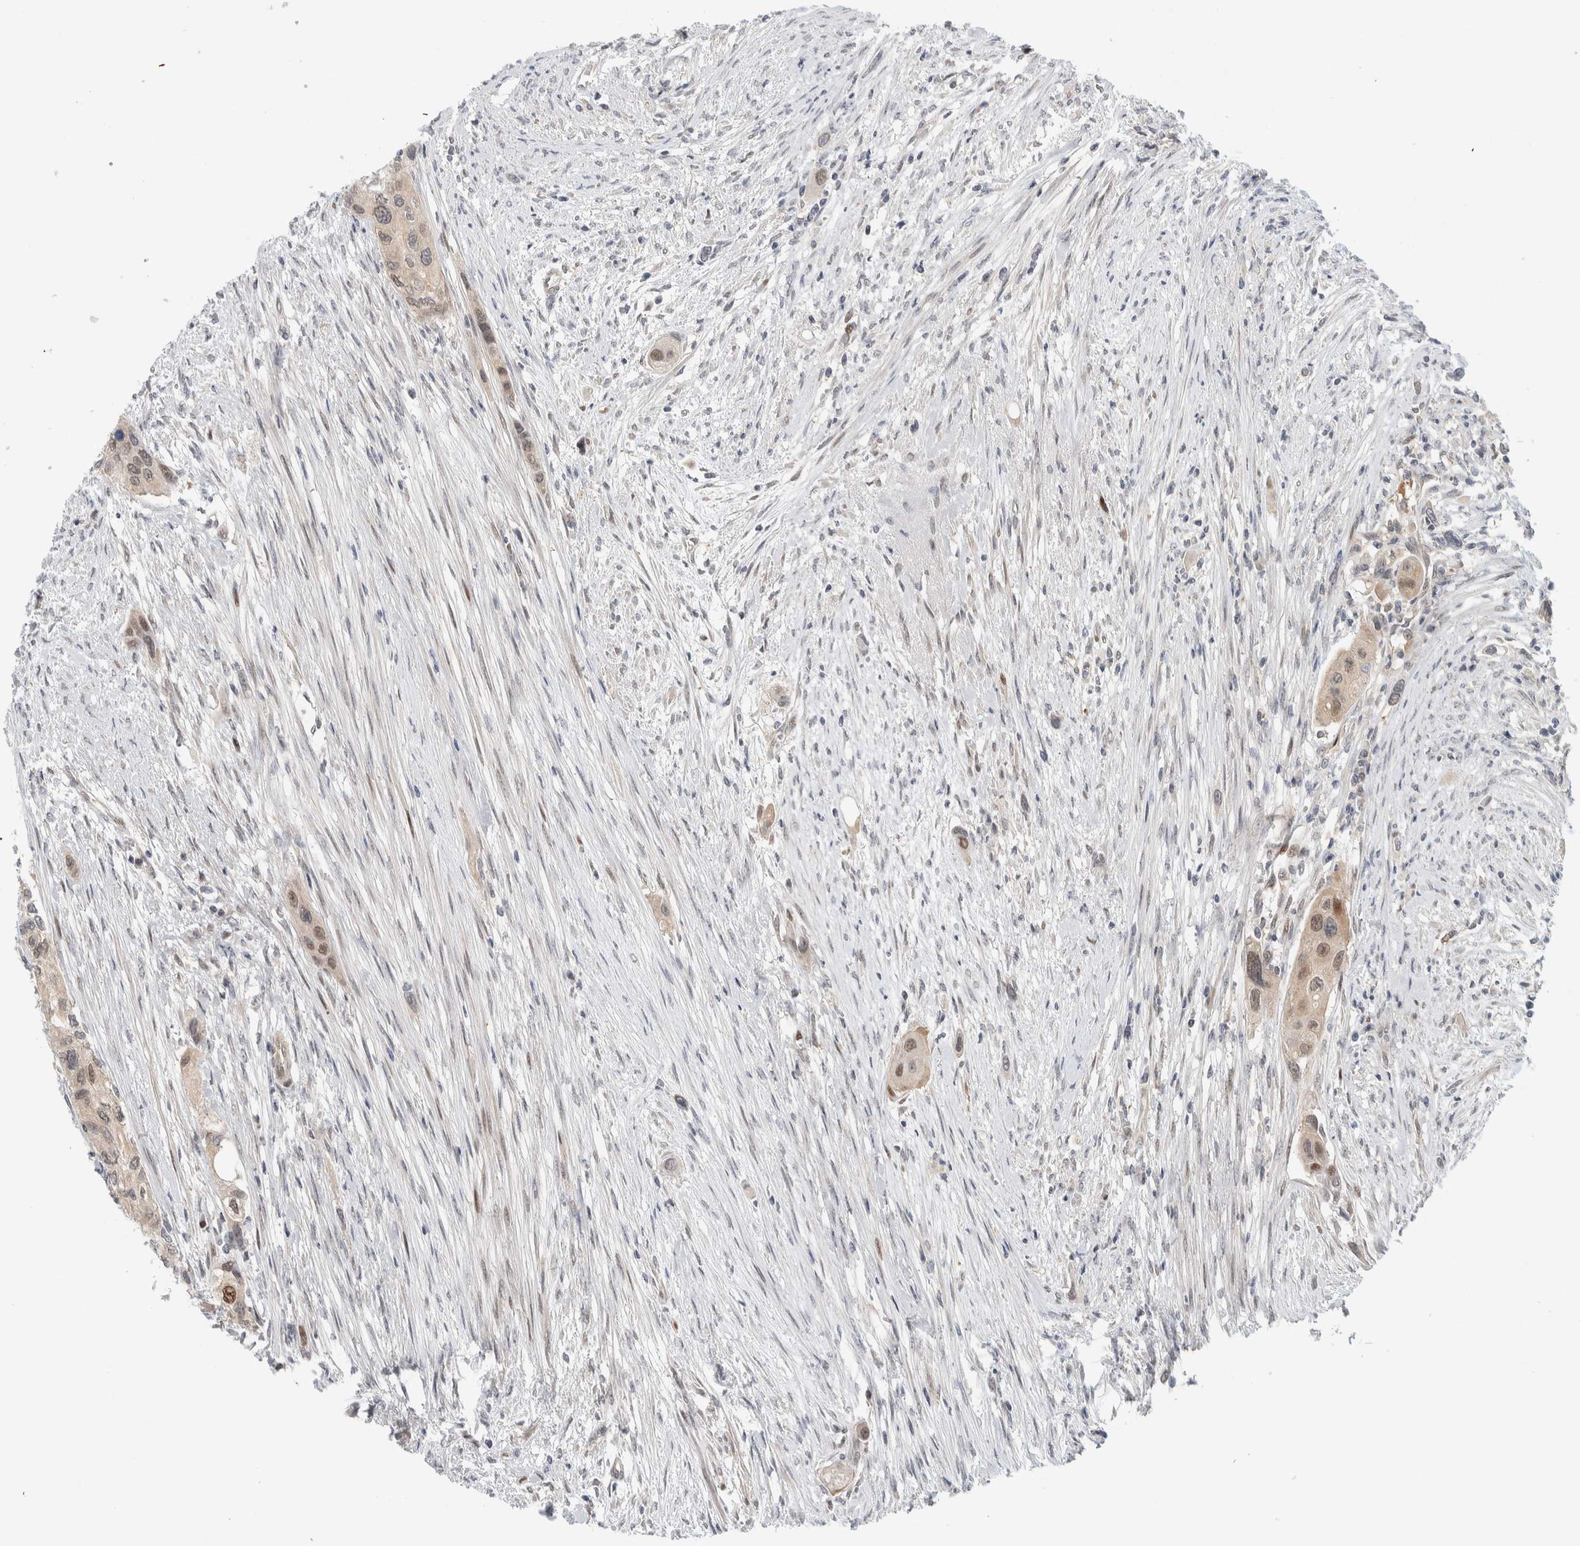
{"staining": {"intensity": "weak", "quantity": ">75%", "location": "cytoplasmic/membranous,nuclear"}, "tissue": "urothelial cancer", "cell_type": "Tumor cells", "image_type": "cancer", "snomed": [{"axis": "morphology", "description": "Urothelial carcinoma, High grade"}, {"axis": "topography", "description": "Urinary bladder"}], "caption": "About >75% of tumor cells in urothelial cancer demonstrate weak cytoplasmic/membranous and nuclear protein positivity as visualized by brown immunohistochemical staining.", "gene": "NCR3LG1", "patient": {"sex": "female", "age": 56}}